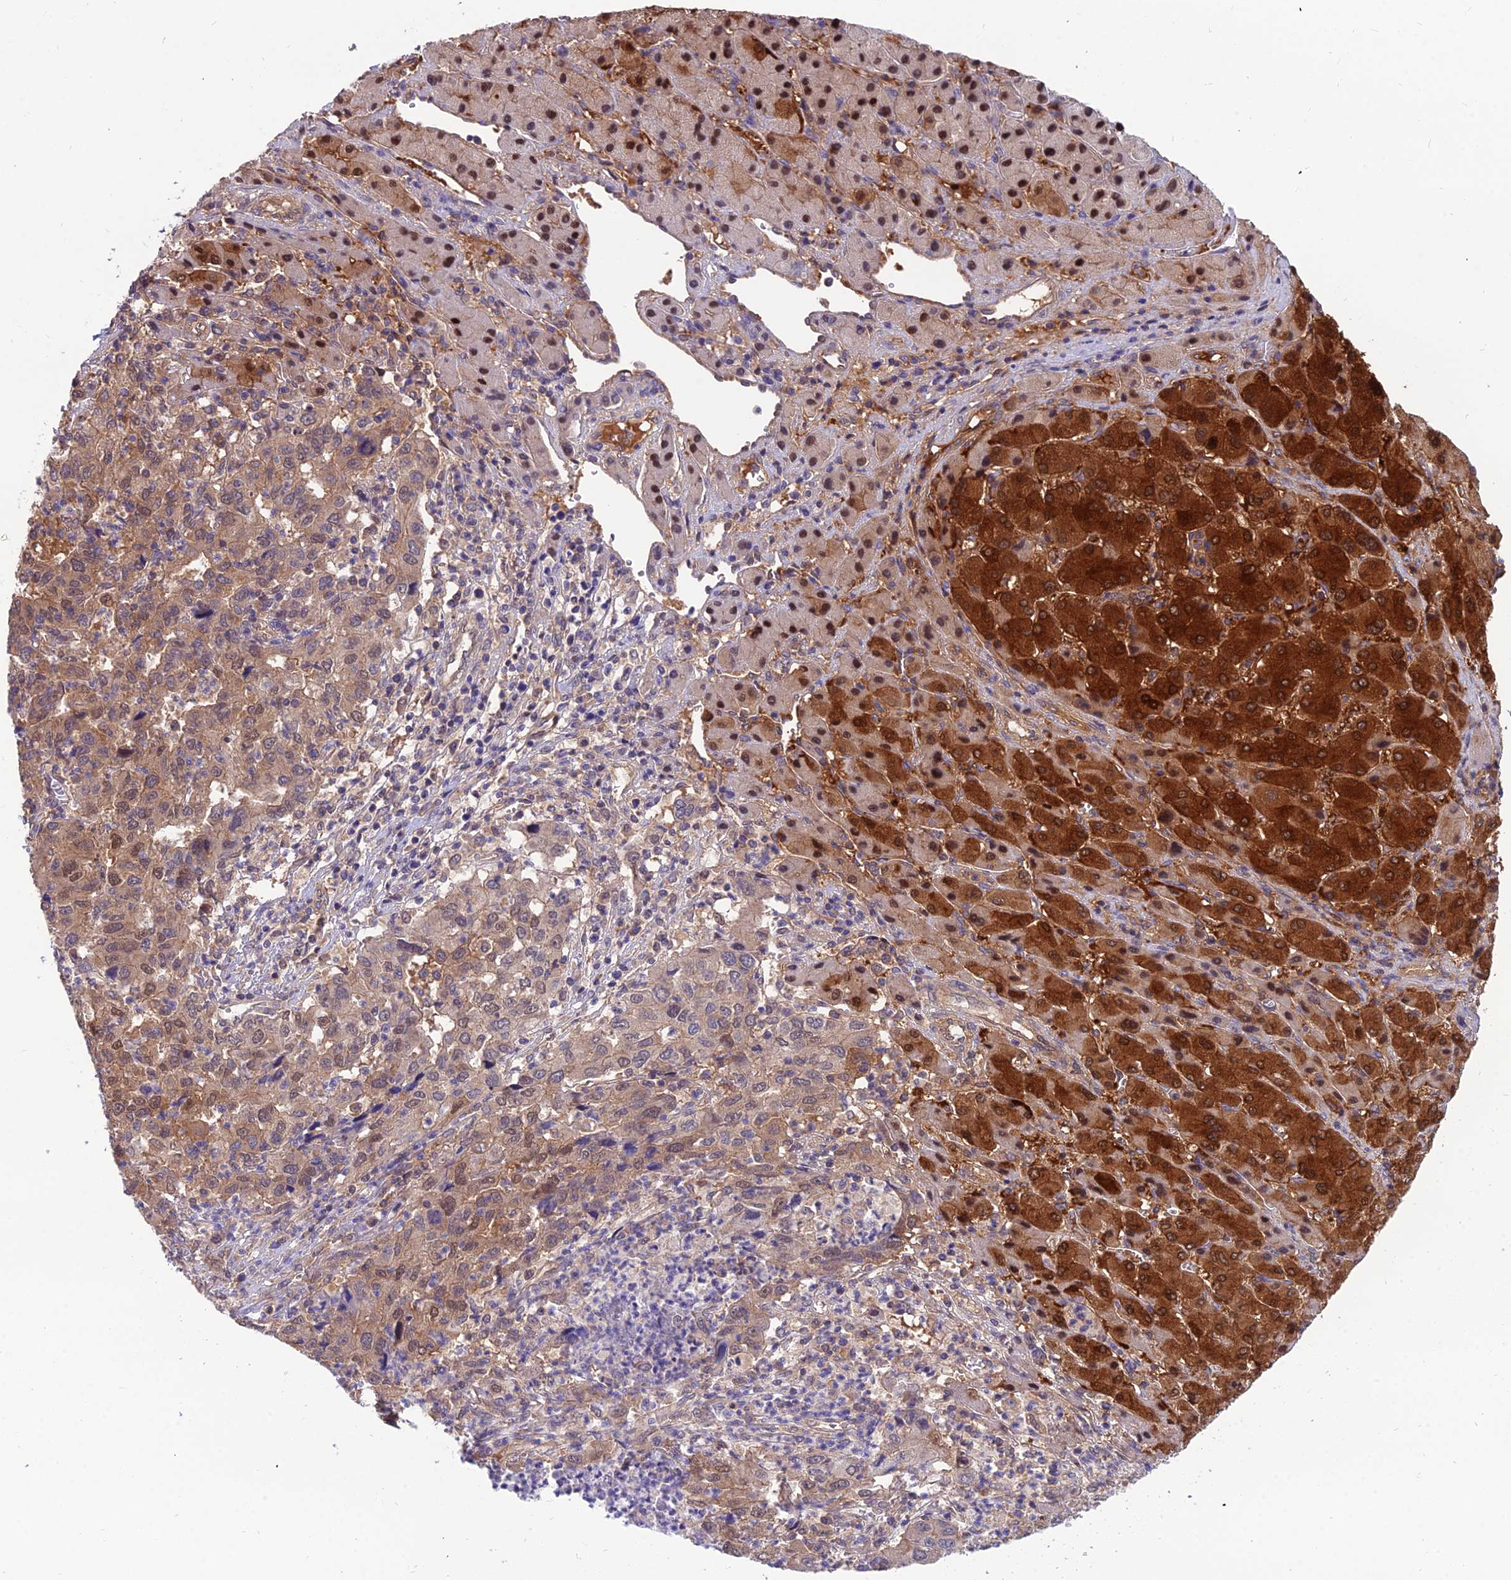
{"staining": {"intensity": "weak", "quantity": ">75%", "location": "cytoplasmic/membranous,nuclear"}, "tissue": "liver cancer", "cell_type": "Tumor cells", "image_type": "cancer", "snomed": [{"axis": "morphology", "description": "Carcinoma, Hepatocellular, NOS"}, {"axis": "topography", "description": "Liver"}], "caption": "About >75% of tumor cells in liver cancer demonstrate weak cytoplasmic/membranous and nuclear protein staining as visualized by brown immunohistochemical staining.", "gene": "MVD", "patient": {"sex": "male", "age": 63}}